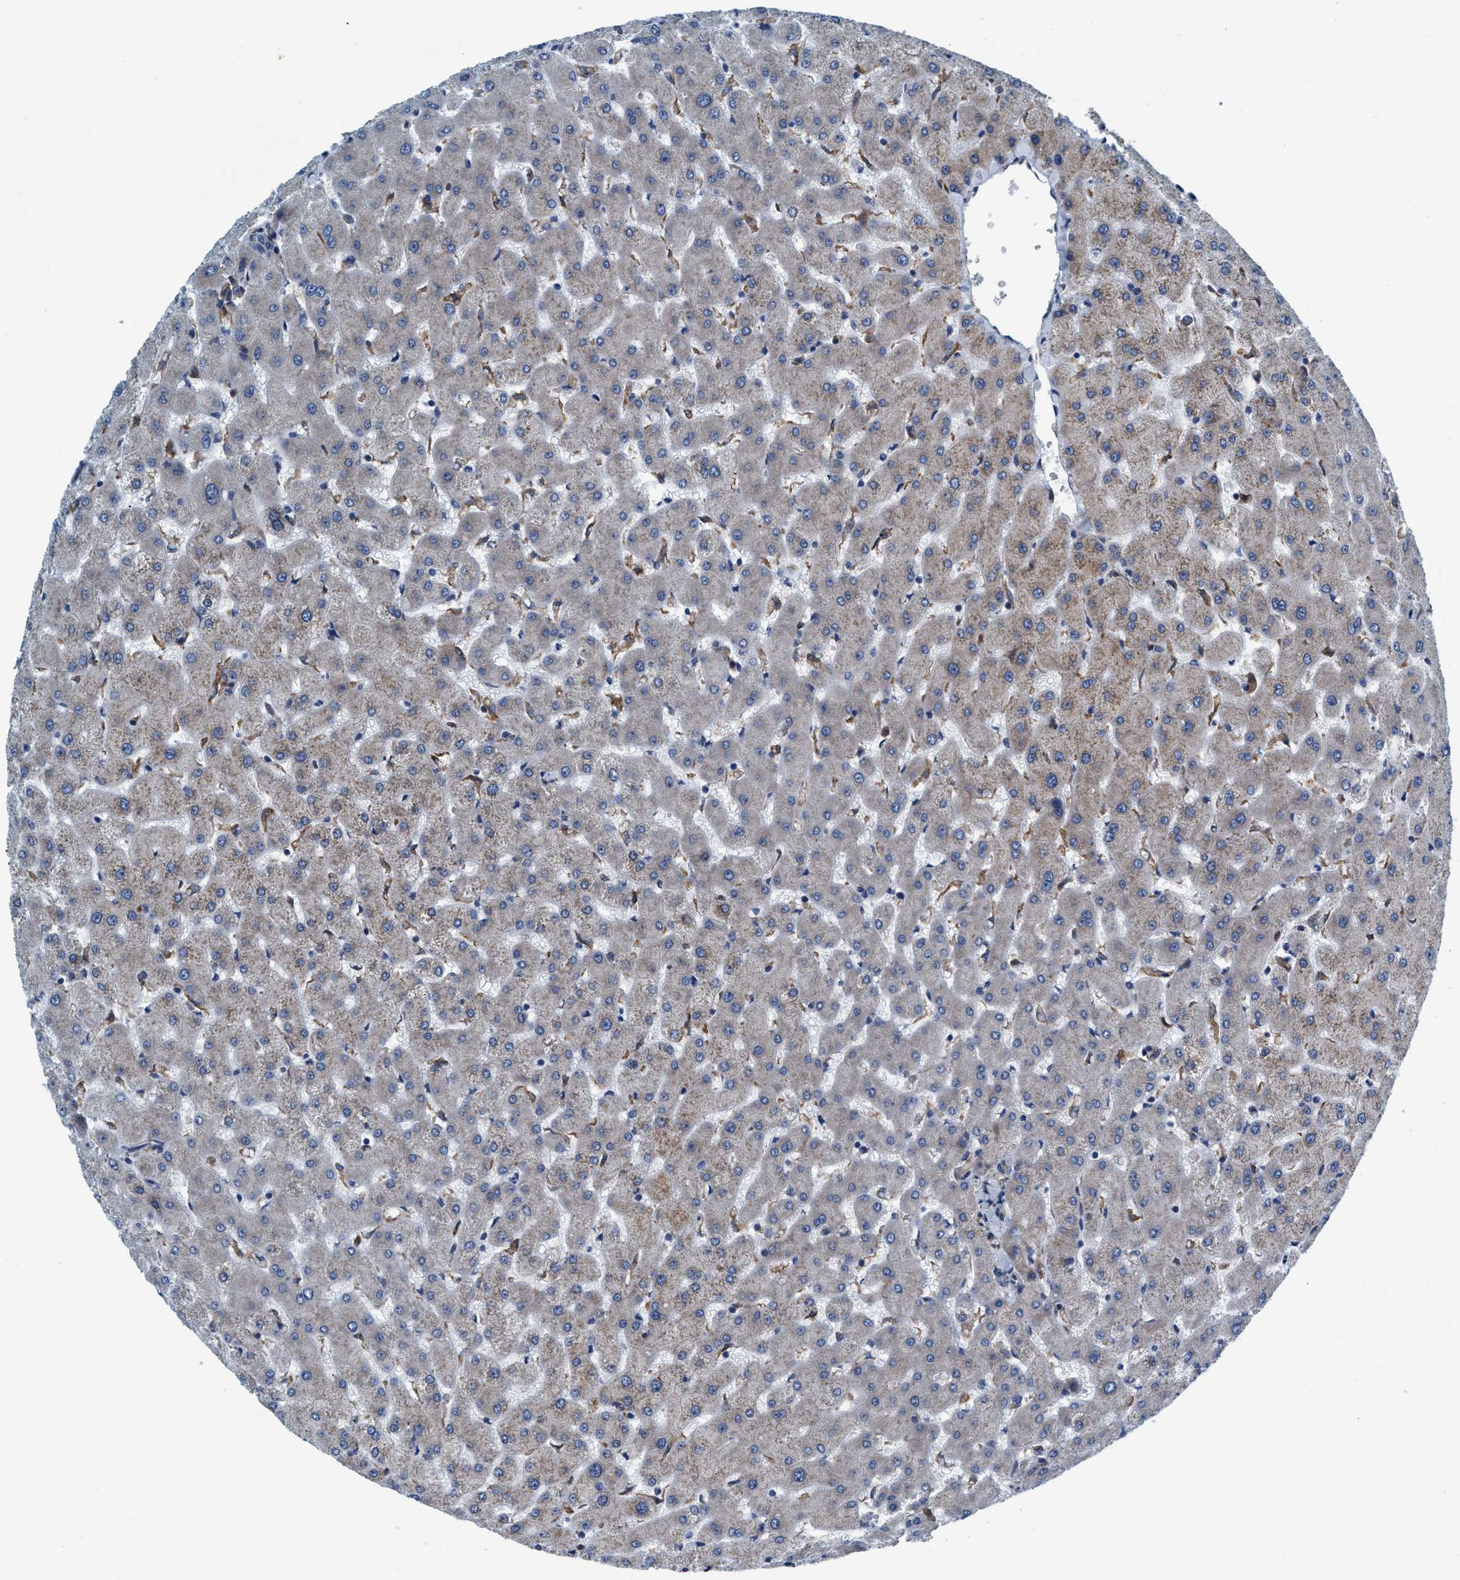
{"staining": {"intensity": "negative", "quantity": "none", "location": "none"}, "tissue": "liver", "cell_type": "Cholangiocytes", "image_type": "normal", "snomed": [{"axis": "morphology", "description": "Normal tissue, NOS"}, {"axis": "topography", "description": "Liver"}], "caption": "This is a micrograph of immunohistochemistry staining of unremarkable liver, which shows no expression in cholangiocytes.", "gene": "ARMC9", "patient": {"sex": "female", "age": 63}}